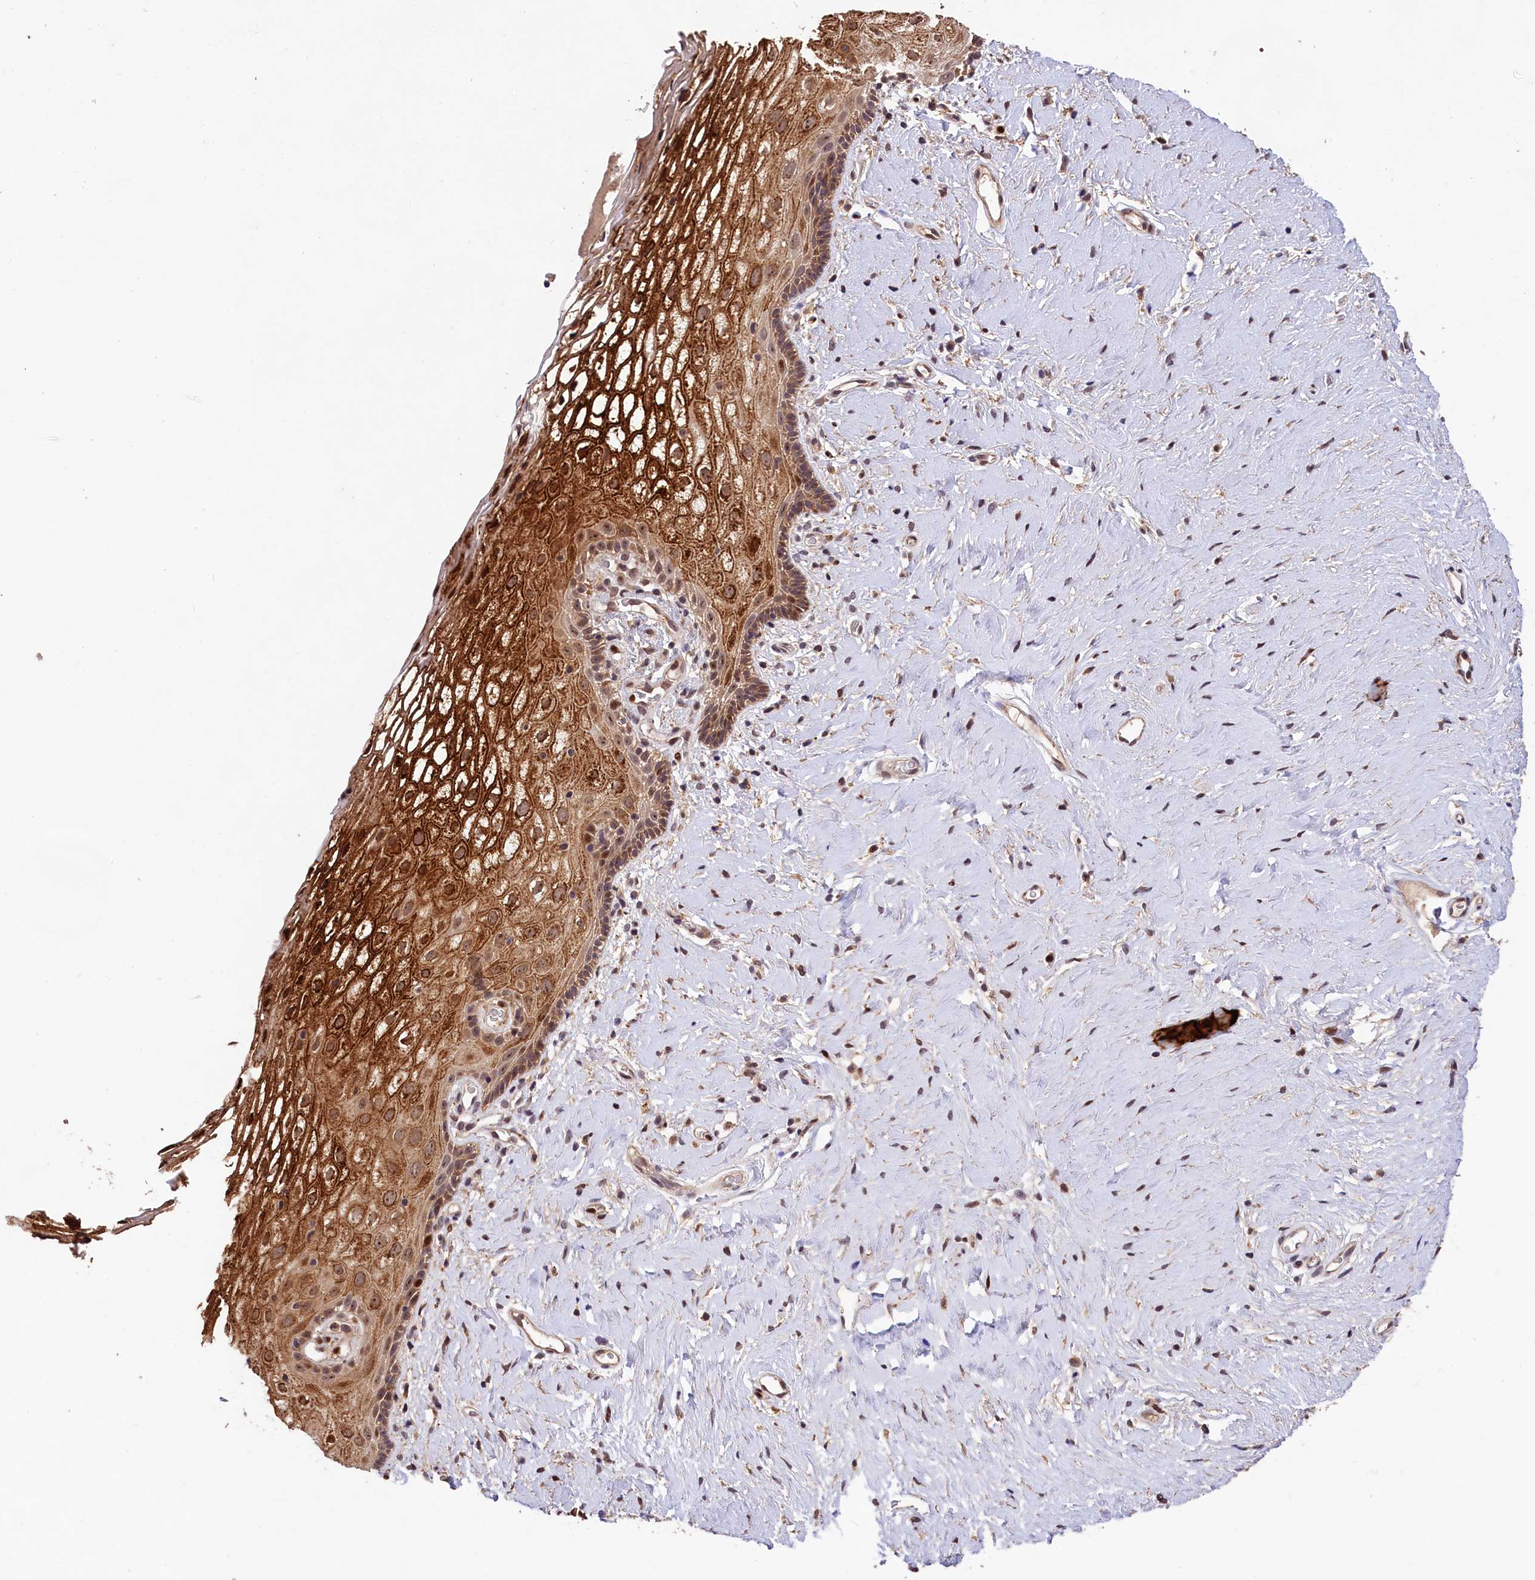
{"staining": {"intensity": "strong", "quantity": ">75%", "location": "cytoplasmic/membranous,nuclear"}, "tissue": "vagina", "cell_type": "Squamous epithelial cells", "image_type": "normal", "snomed": [{"axis": "morphology", "description": "Normal tissue, NOS"}, {"axis": "morphology", "description": "Adenocarcinoma, NOS"}, {"axis": "topography", "description": "Rectum"}, {"axis": "topography", "description": "Vagina"}], "caption": "Immunohistochemistry (IHC) of benign human vagina reveals high levels of strong cytoplasmic/membranous,nuclear expression in approximately >75% of squamous epithelial cells. Using DAB (3,3'-diaminobenzidine) (brown) and hematoxylin (blue) stains, captured at high magnification using brightfield microscopy.", "gene": "PHAF1", "patient": {"sex": "female", "age": 71}}